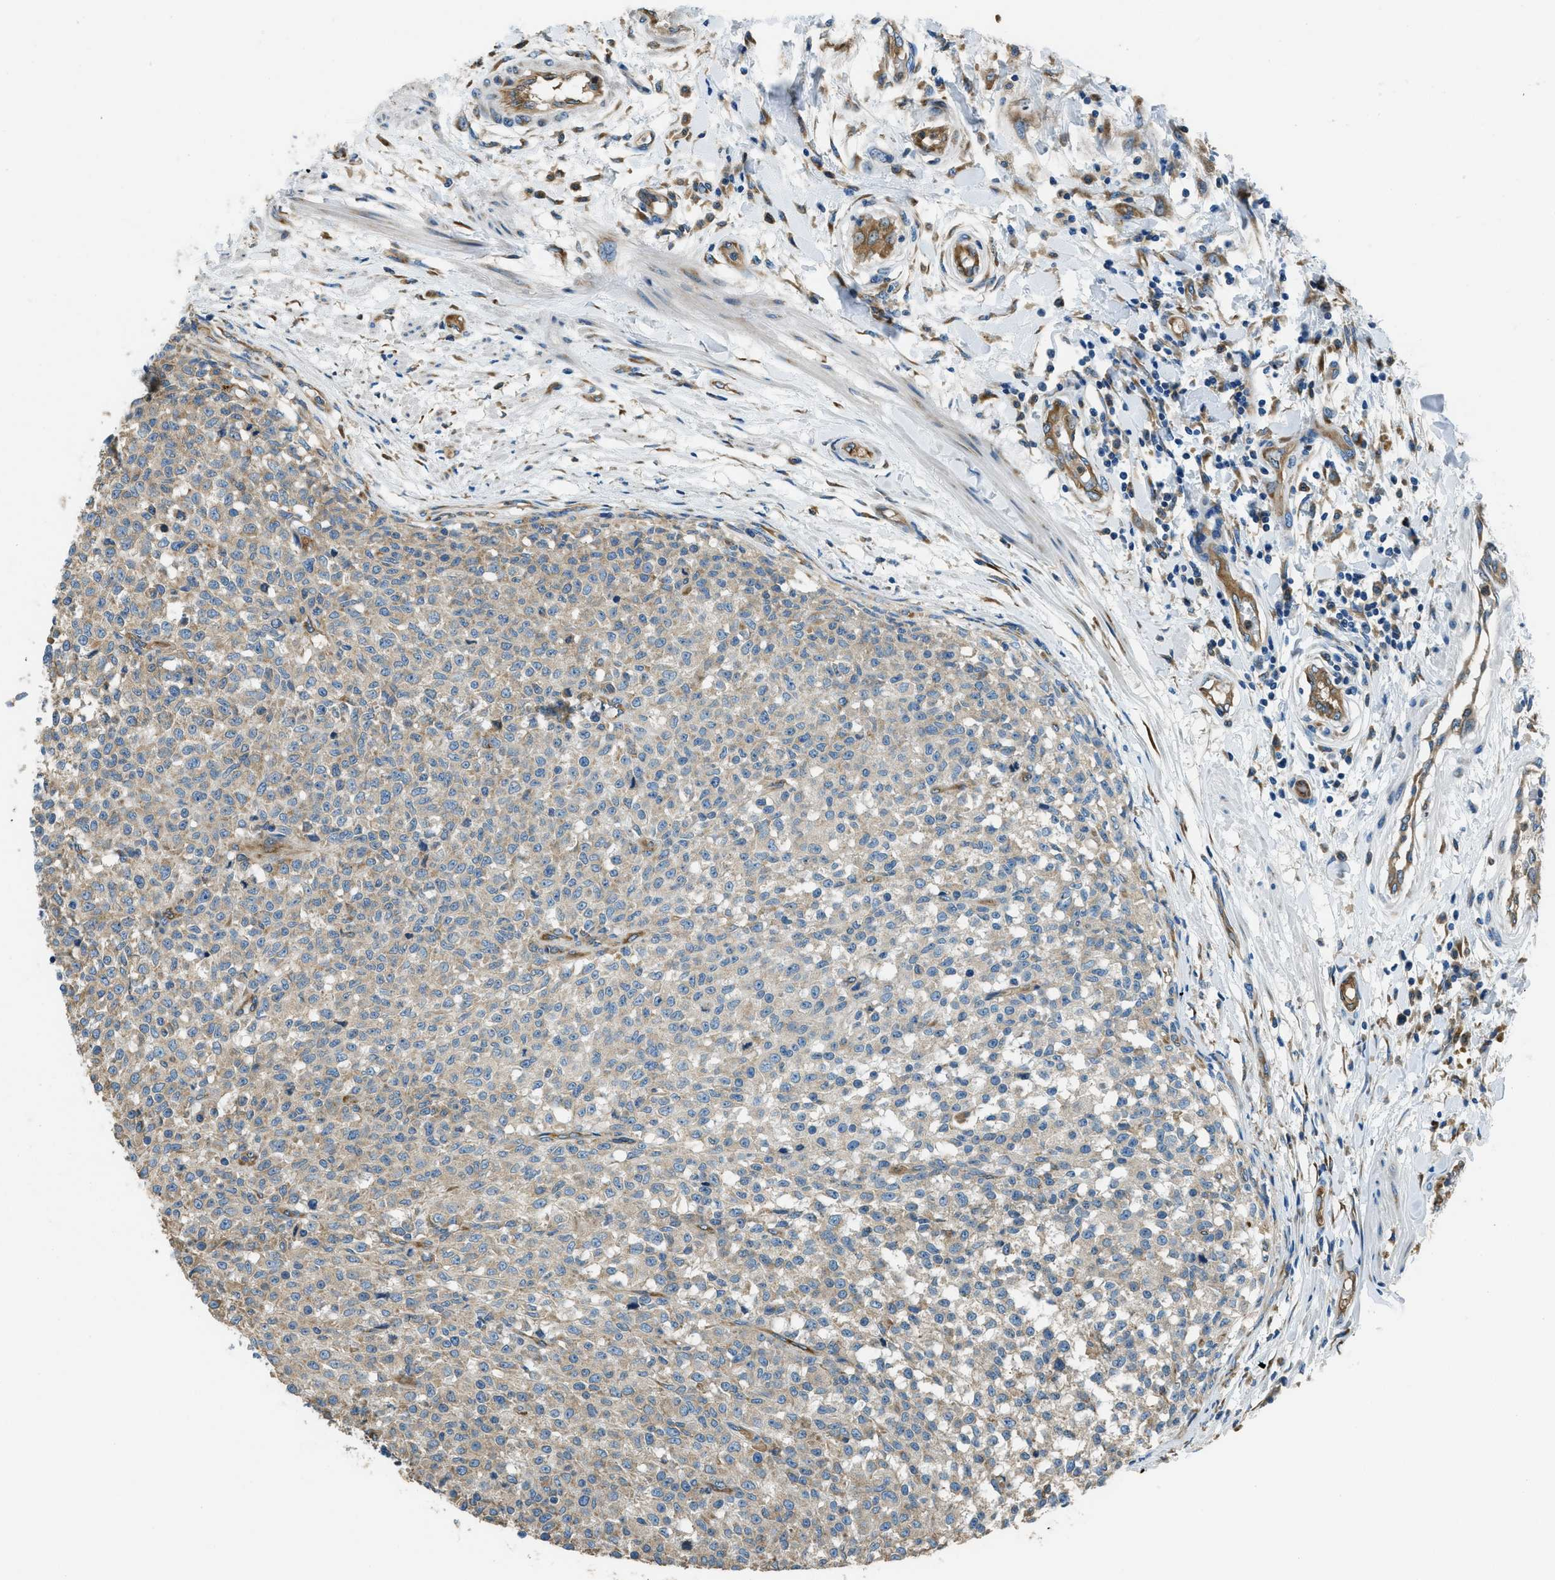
{"staining": {"intensity": "weak", "quantity": ">75%", "location": "cytoplasmic/membranous"}, "tissue": "testis cancer", "cell_type": "Tumor cells", "image_type": "cancer", "snomed": [{"axis": "morphology", "description": "Seminoma, NOS"}, {"axis": "topography", "description": "Testis"}], "caption": "Immunohistochemistry (IHC) (DAB (3,3'-diaminobenzidine)) staining of seminoma (testis) displays weak cytoplasmic/membranous protein expression in about >75% of tumor cells.", "gene": "GIMAP8", "patient": {"sex": "male", "age": 59}}